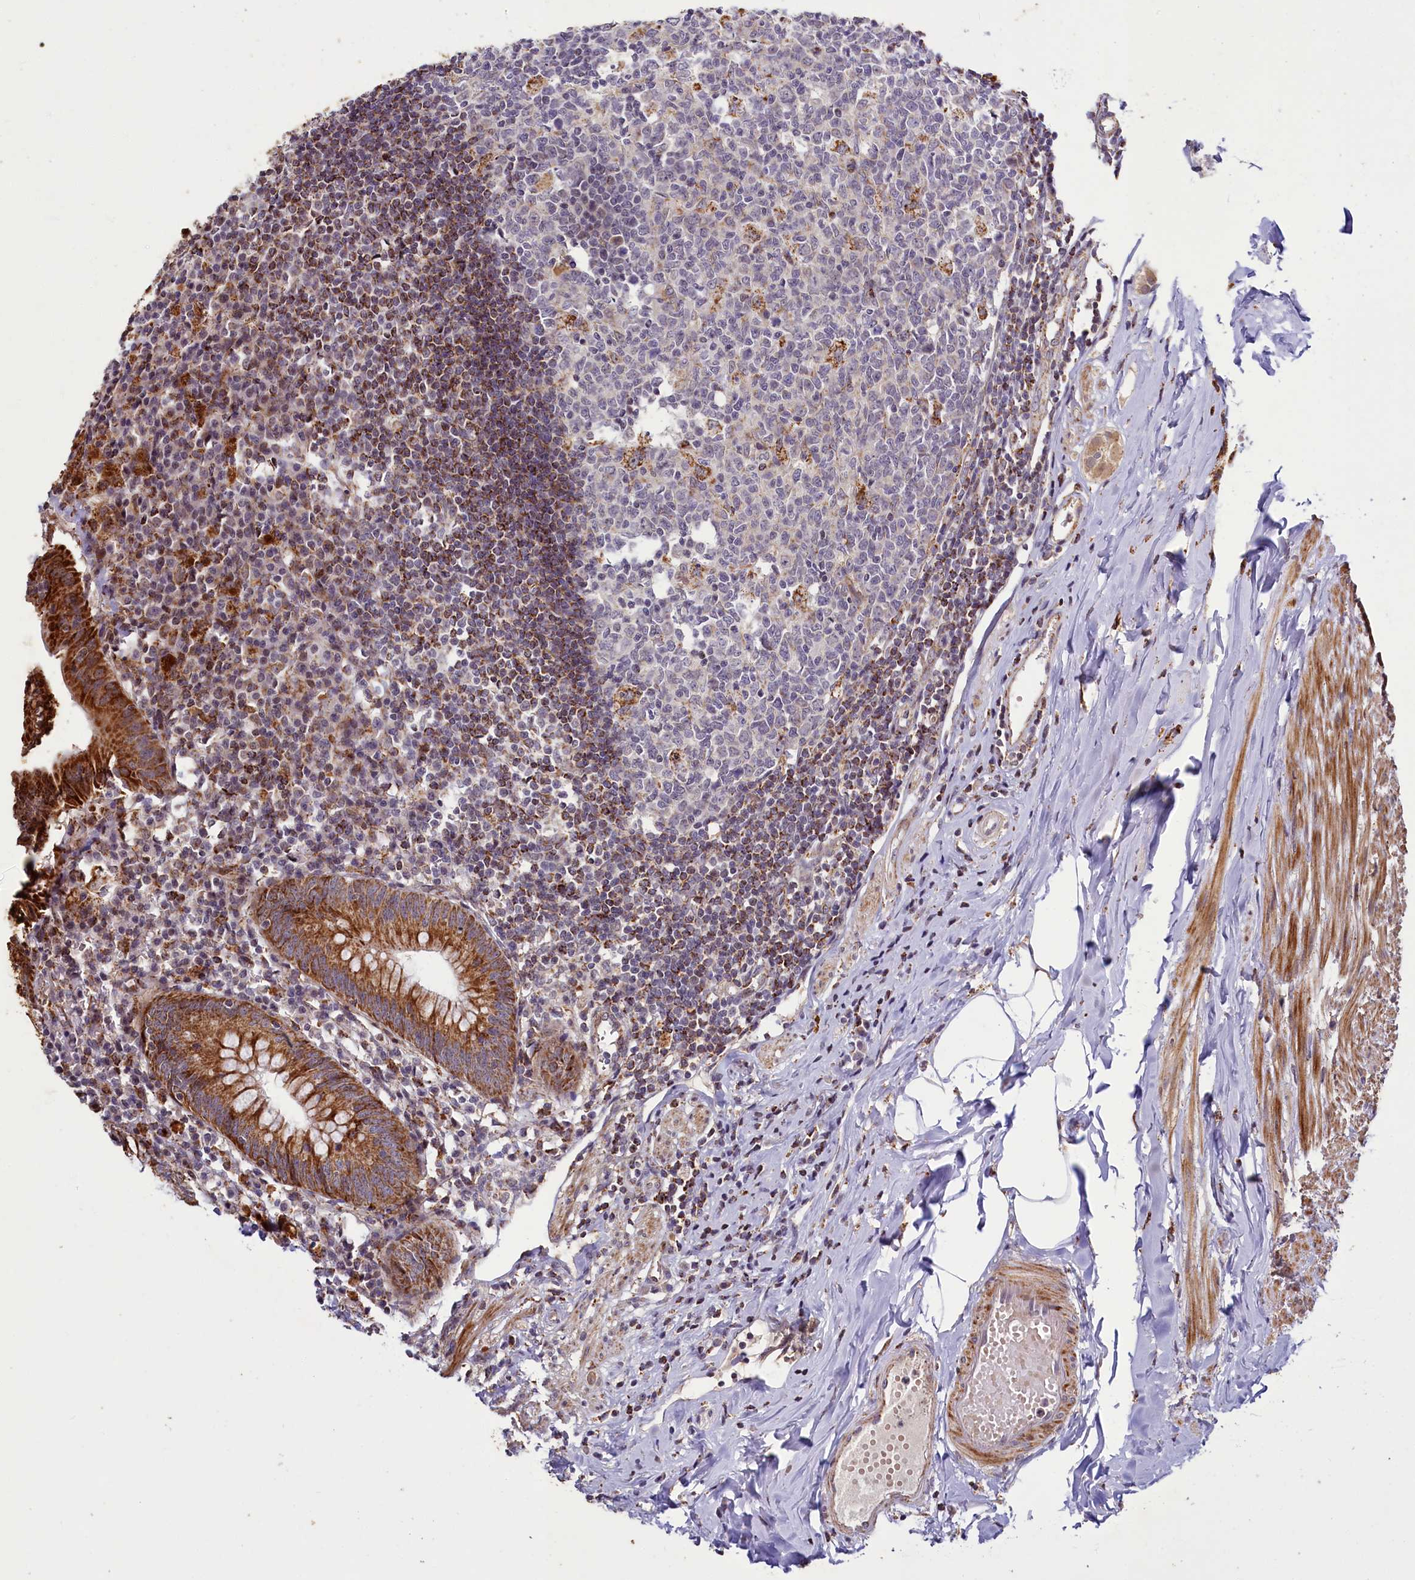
{"staining": {"intensity": "strong", "quantity": ">75%", "location": "cytoplasmic/membranous"}, "tissue": "appendix", "cell_type": "Glandular cells", "image_type": "normal", "snomed": [{"axis": "morphology", "description": "Normal tissue, NOS"}, {"axis": "topography", "description": "Appendix"}], "caption": "Appendix stained for a protein (brown) demonstrates strong cytoplasmic/membranous positive positivity in about >75% of glandular cells.", "gene": "DYNC2H1", "patient": {"sex": "female", "age": 54}}